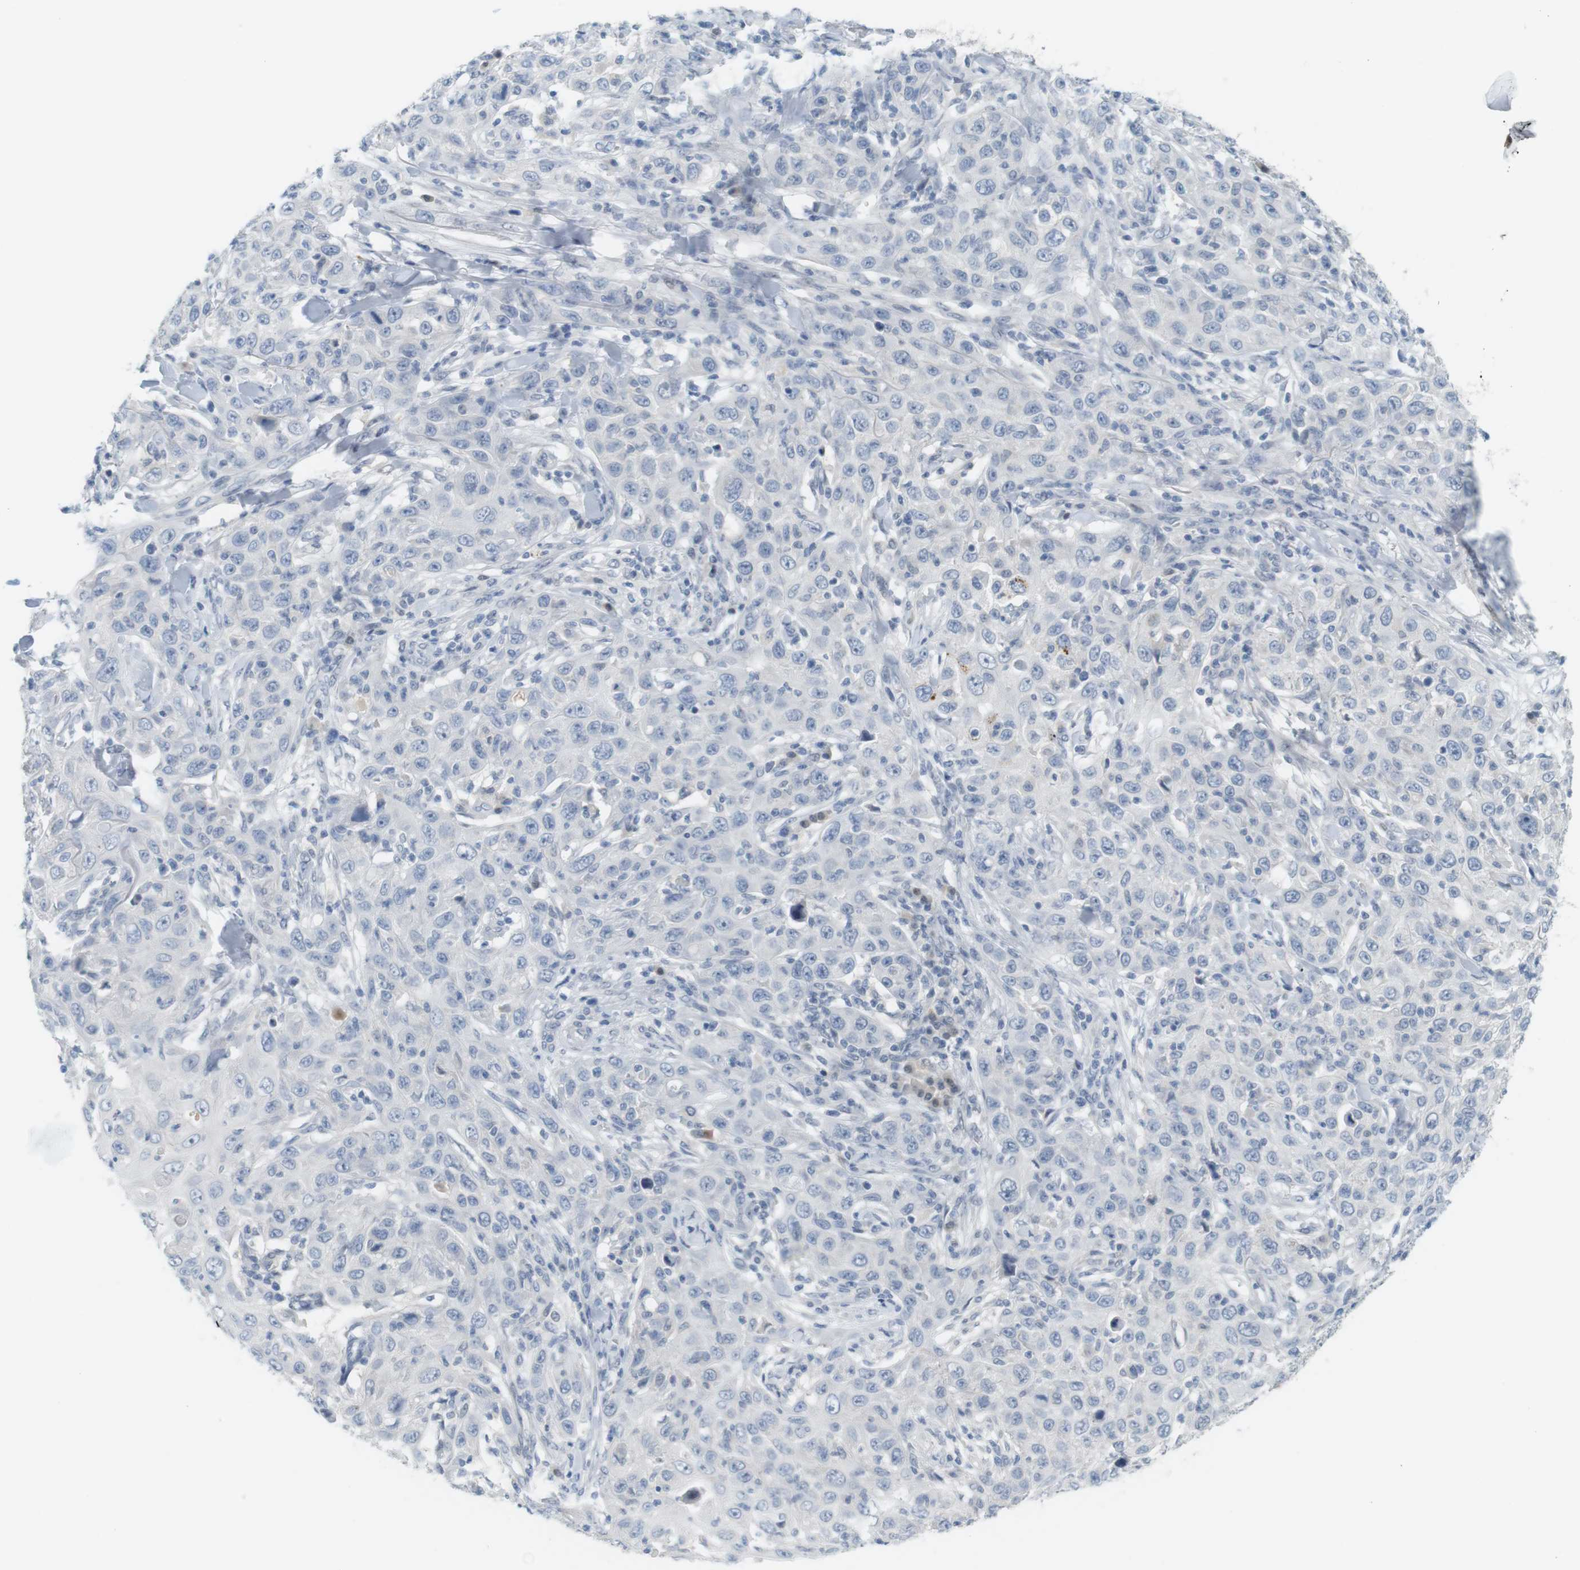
{"staining": {"intensity": "negative", "quantity": "none", "location": "none"}, "tissue": "skin cancer", "cell_type": "Tumor cells", "image_type": "cancer", "snomed": [{"axis": "morphology", "description": "Squamous cell carcinoma, NOS"}, {"axis": "topography", "description": "Skin"}], "caption": "DAB (3,3'-diaminobenzidine) immunohistochemical staining of human skin cancer (squamous cell carcinoma) exhibits no significant positivity in tumor cells.", "gene": "CREB3L2", "patient": {"sex": "female", "age": 88}}